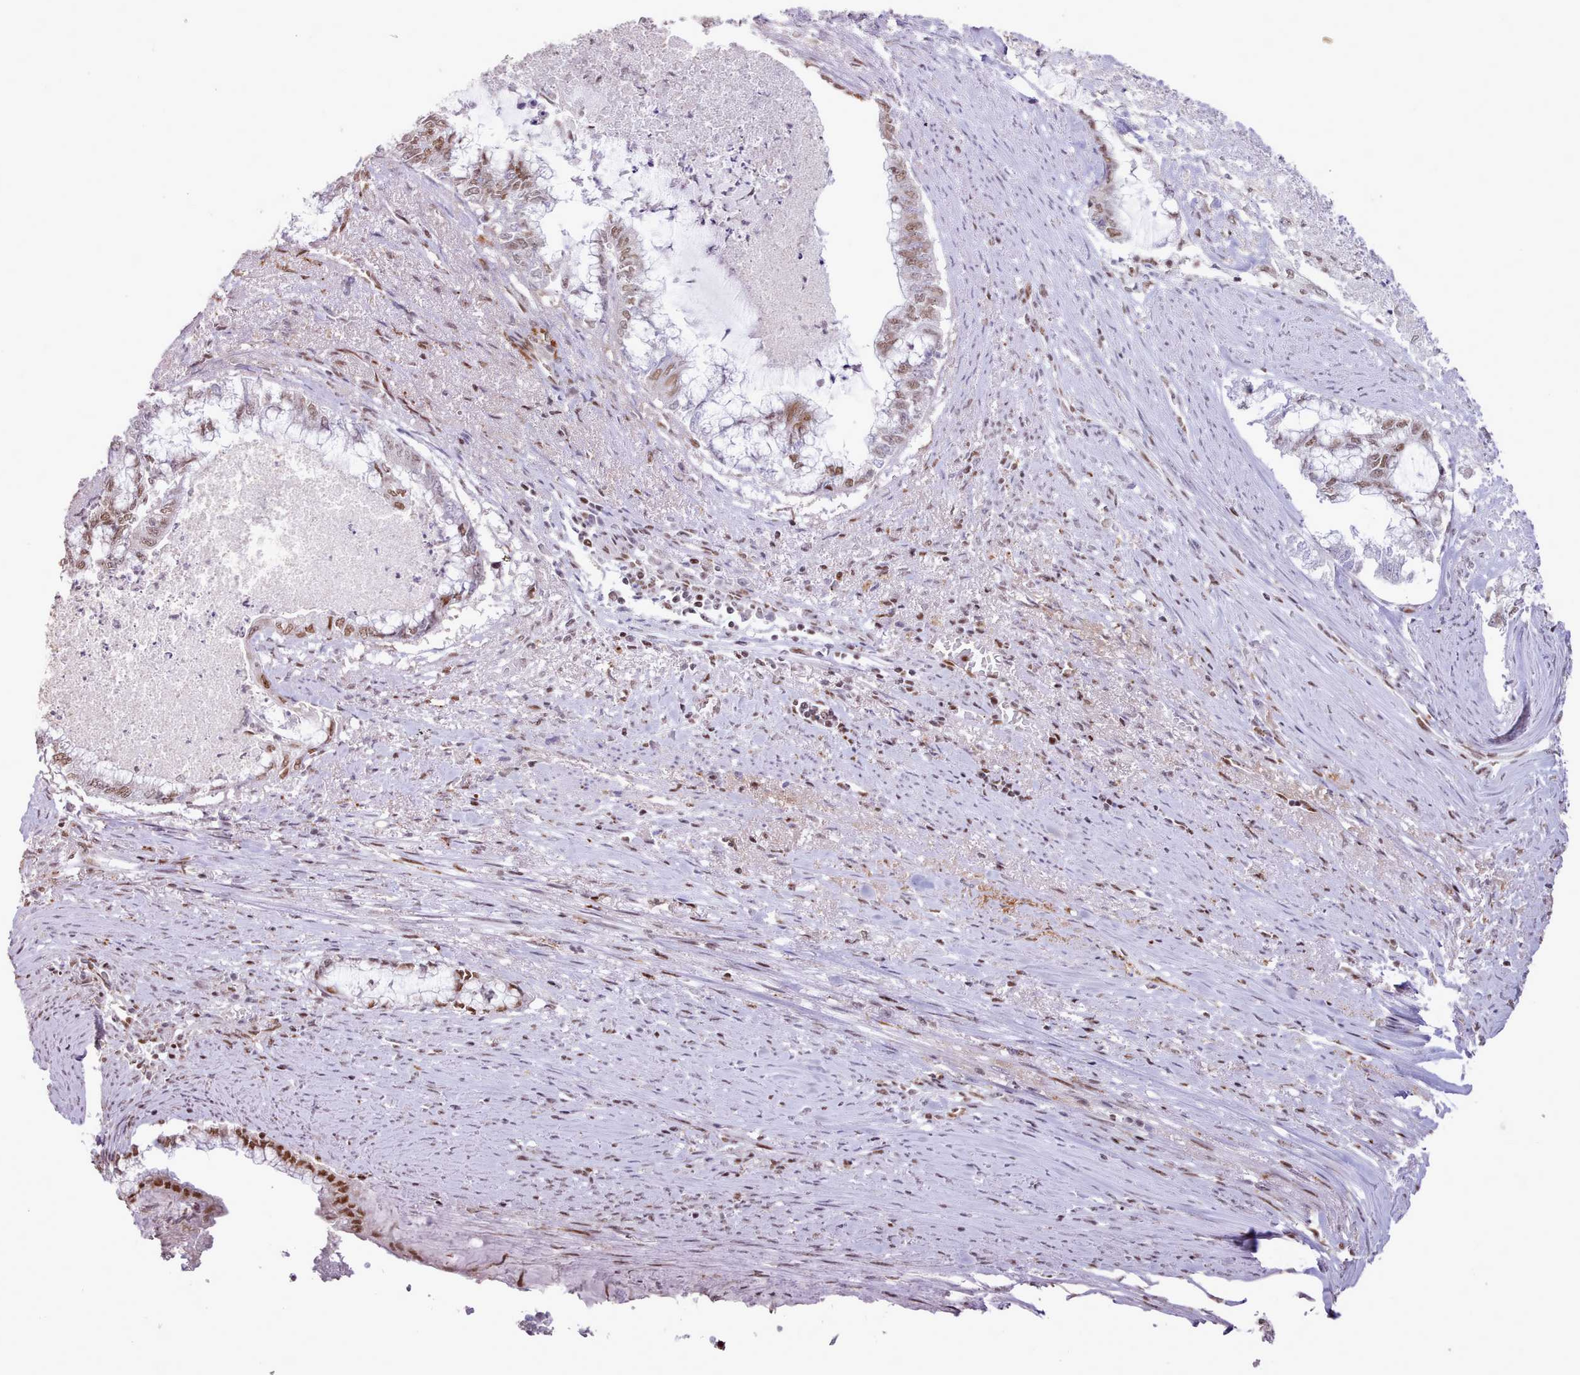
{"staining": {"intensity": "moderate", "quantity": "<25%", "location": "nuclear"}, "tissue": "endometrial cancer", "cell_type": "Tumor cells", "image_type": "cancer", "snomed": [{"axis": "morphology", "description": "Adenocarcinoma, NOS"}, {"axis": "topography", "description": "Endometrium"}], "caption": "DAB (3,3'-diaminobenzidine) immunohistochemical staining of human endometrial cancer (adenocarcinoma) exhibits moderate nuclear protein positivity in about <25% of tumor cells. The staining was performed using DAB (3,3'-diaminobenzidine), with brown indicating positive protein expression. Nuclei are stained blue with hematoxylin.", "gene": "TAF15", "patient": {"sex": "female", "age": 79}}